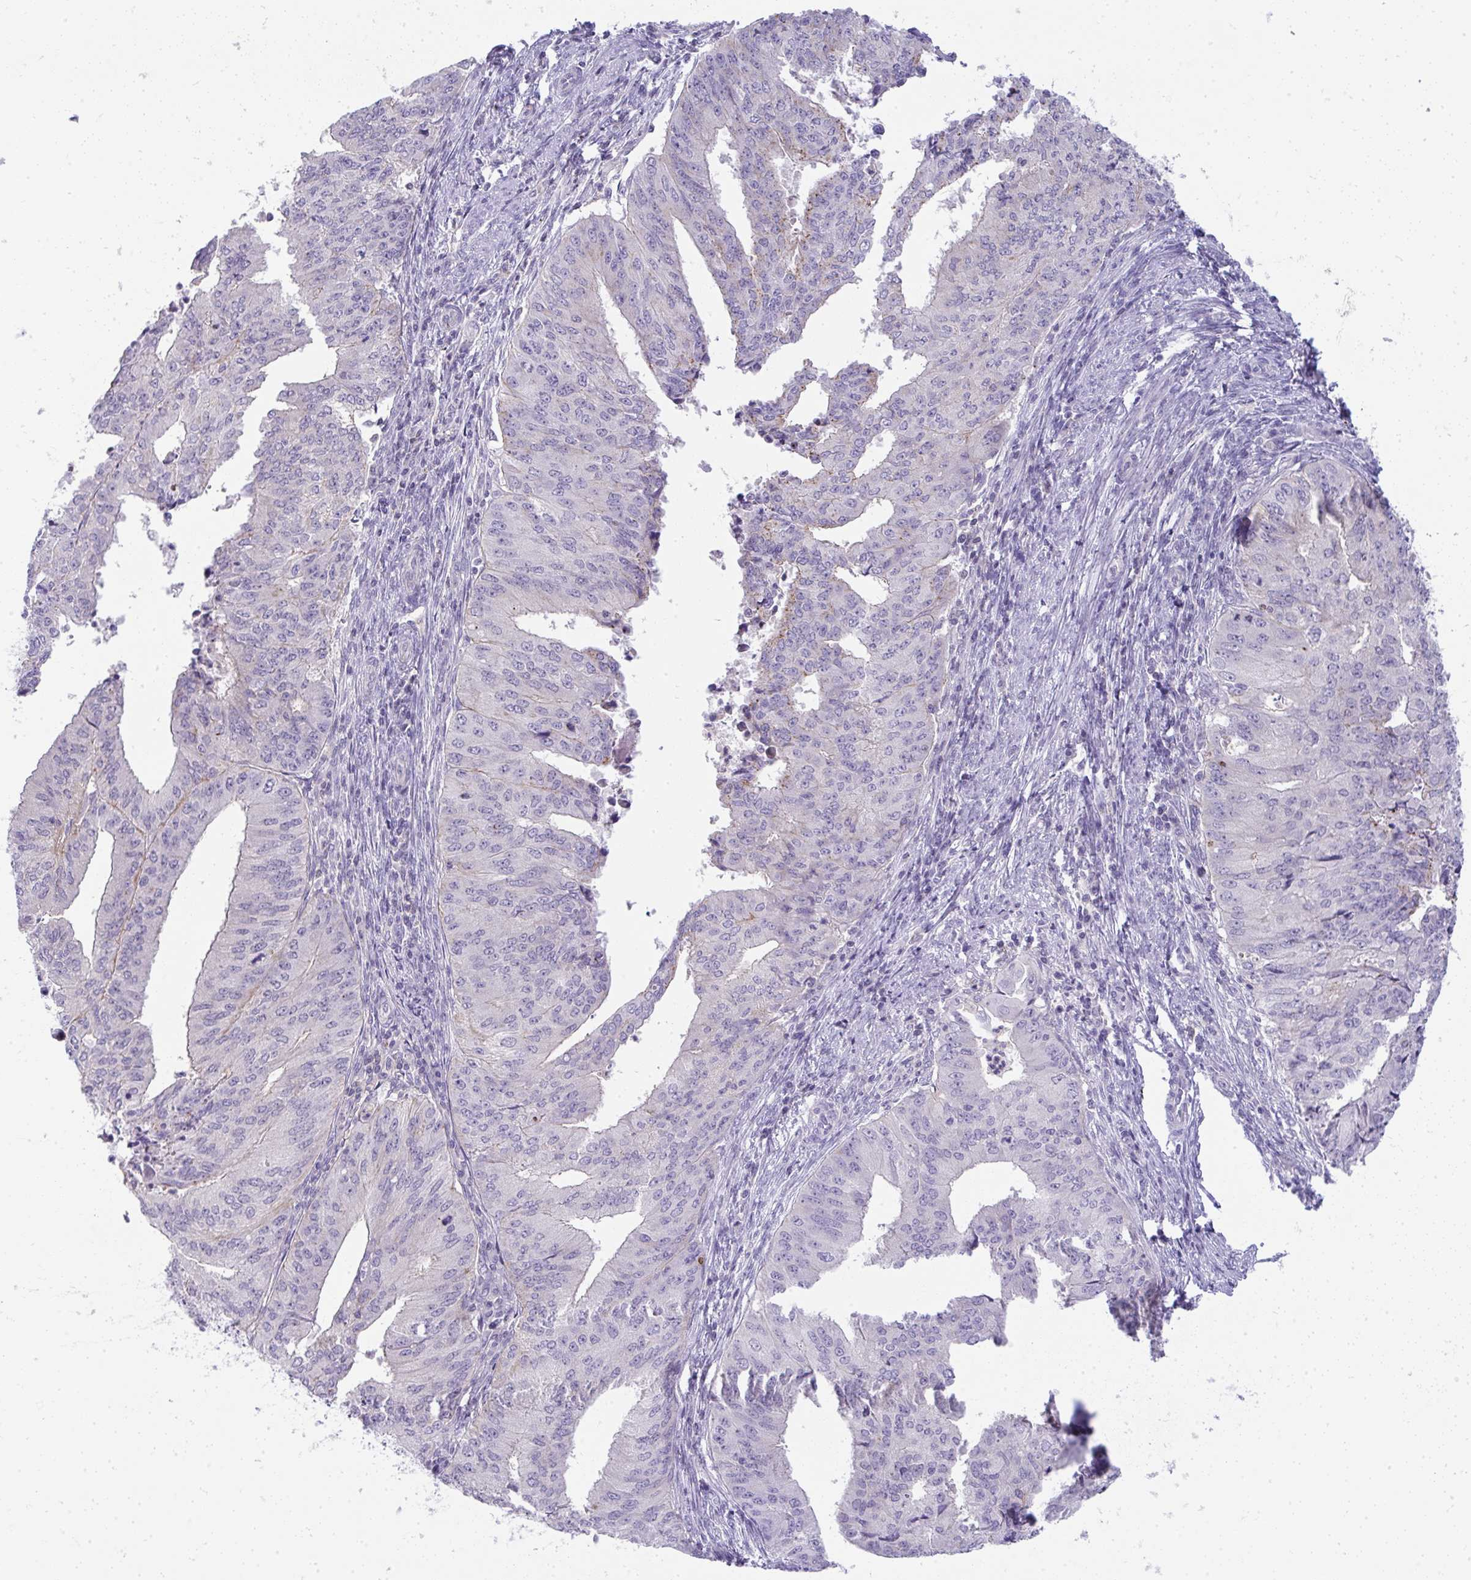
{"staining": {"intensity": "negative", "quantity": "none", "location": "none"}, "tissue": "endometrial cancer", "cell_type": "Tumor cells", "image_type": "cancer", "snomed": [{"axis": "morphology", "description": "Adenocarcinoma, NOS"}, {"axis": "topography", "description": "Endometrium"}], "caption": "A photomicrograph of human endometrial adenocarcinoma is negative for staining in tumor cells.", "gene": "VPS4B", "patient": {"sex": "female", "age": 50}}